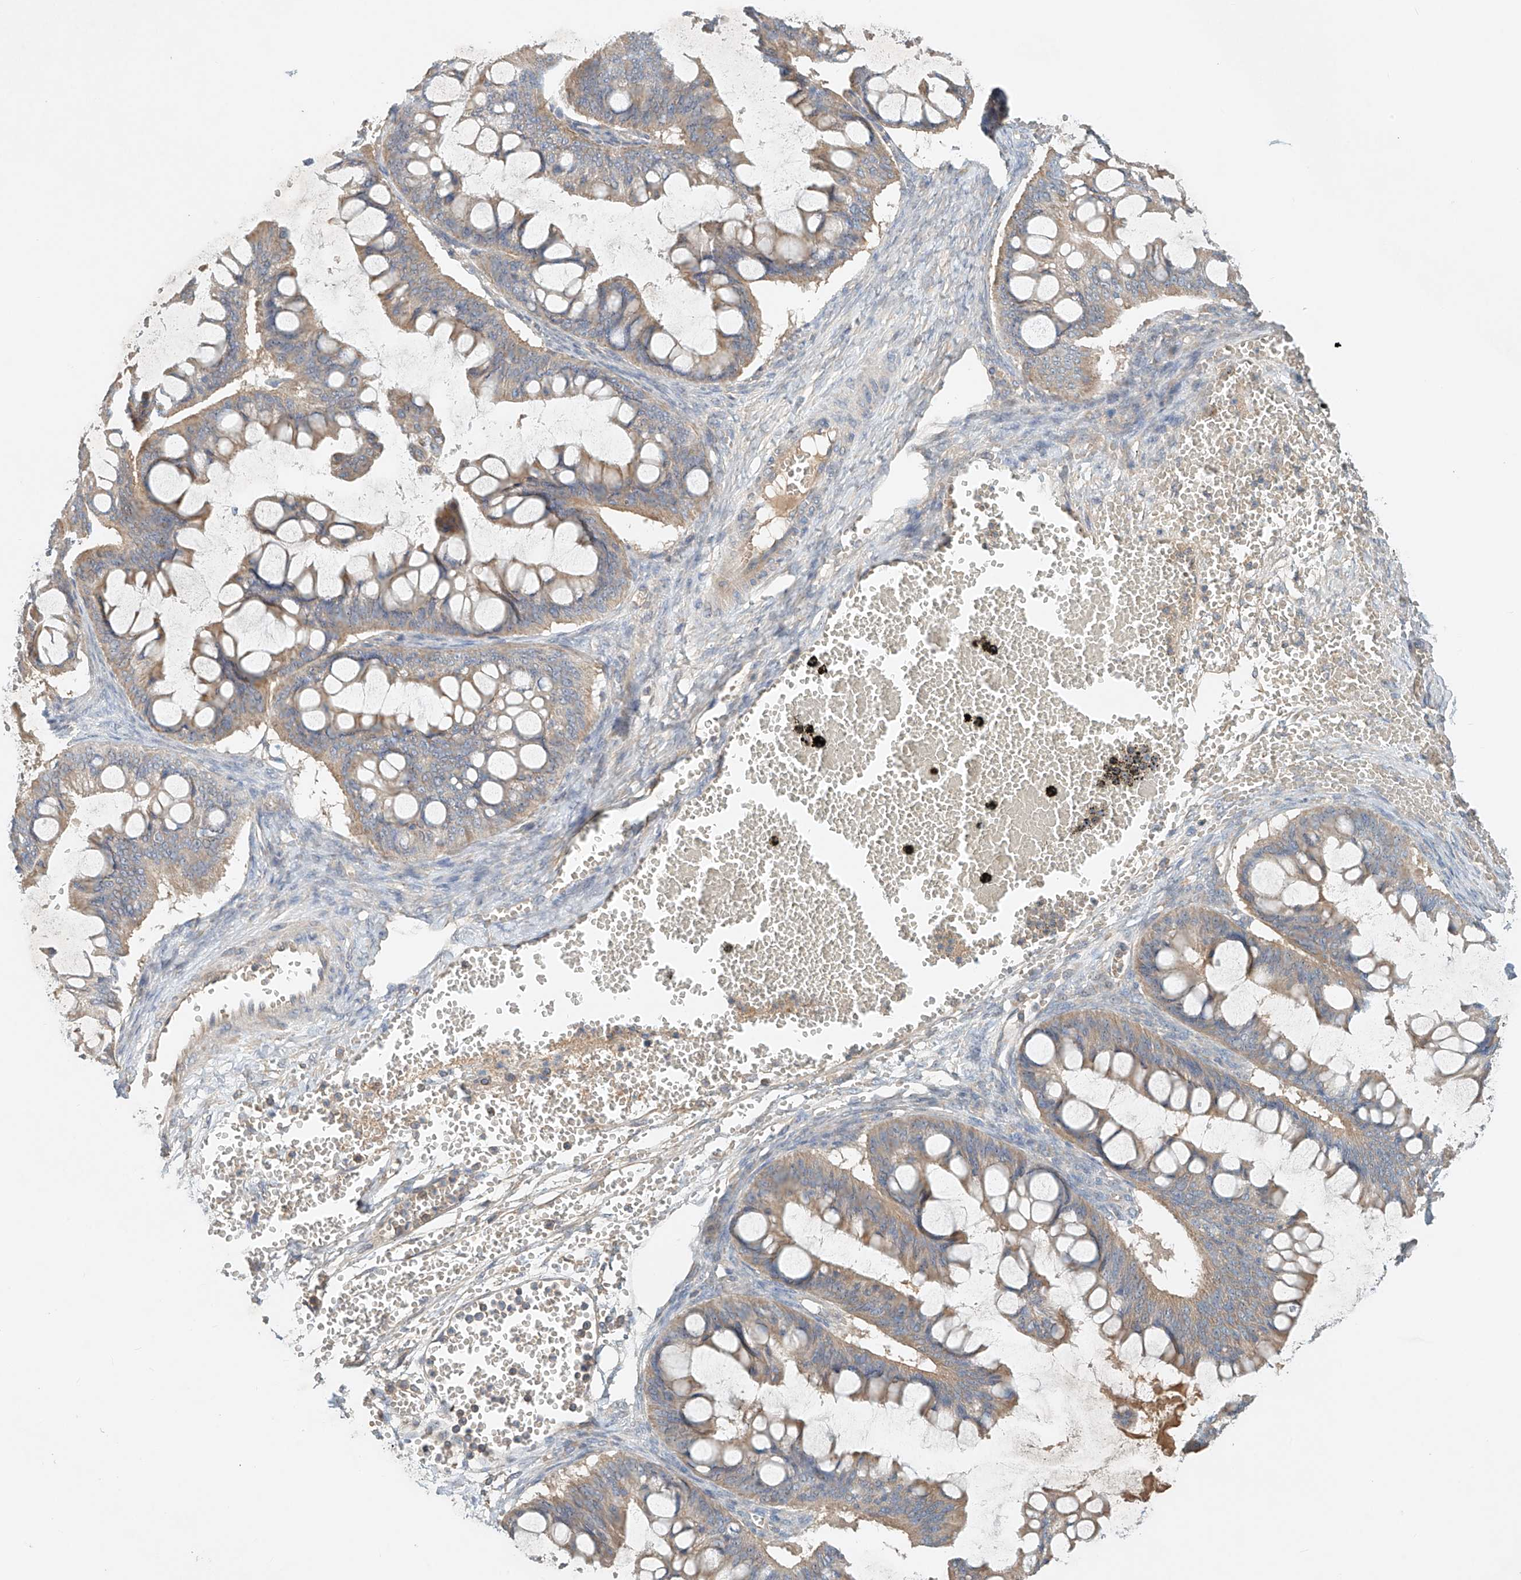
{"staining": {"intensity": "weak", "quantity": "25%-75%", "location": "cytoplasmic/membranous"}, "tissue": "ovarian cancer", "cell_type": "Tumor cells", "image_type": "cancer", "snomed": [{"axis": "morphology", "description": "Cystadenocarcinoma, mucinous, NOS"}, {"axis": "topography", "description": "Ovary"}], "caption": "Immunohistochemical staining of human ovarian cancer demonstrates low levels of weak cytoplasmic/membranous protein positivity in about 25%-75% of tumor cells.", "gene": "GNB1L", "patient": {"sex": "female", "age": 73}}